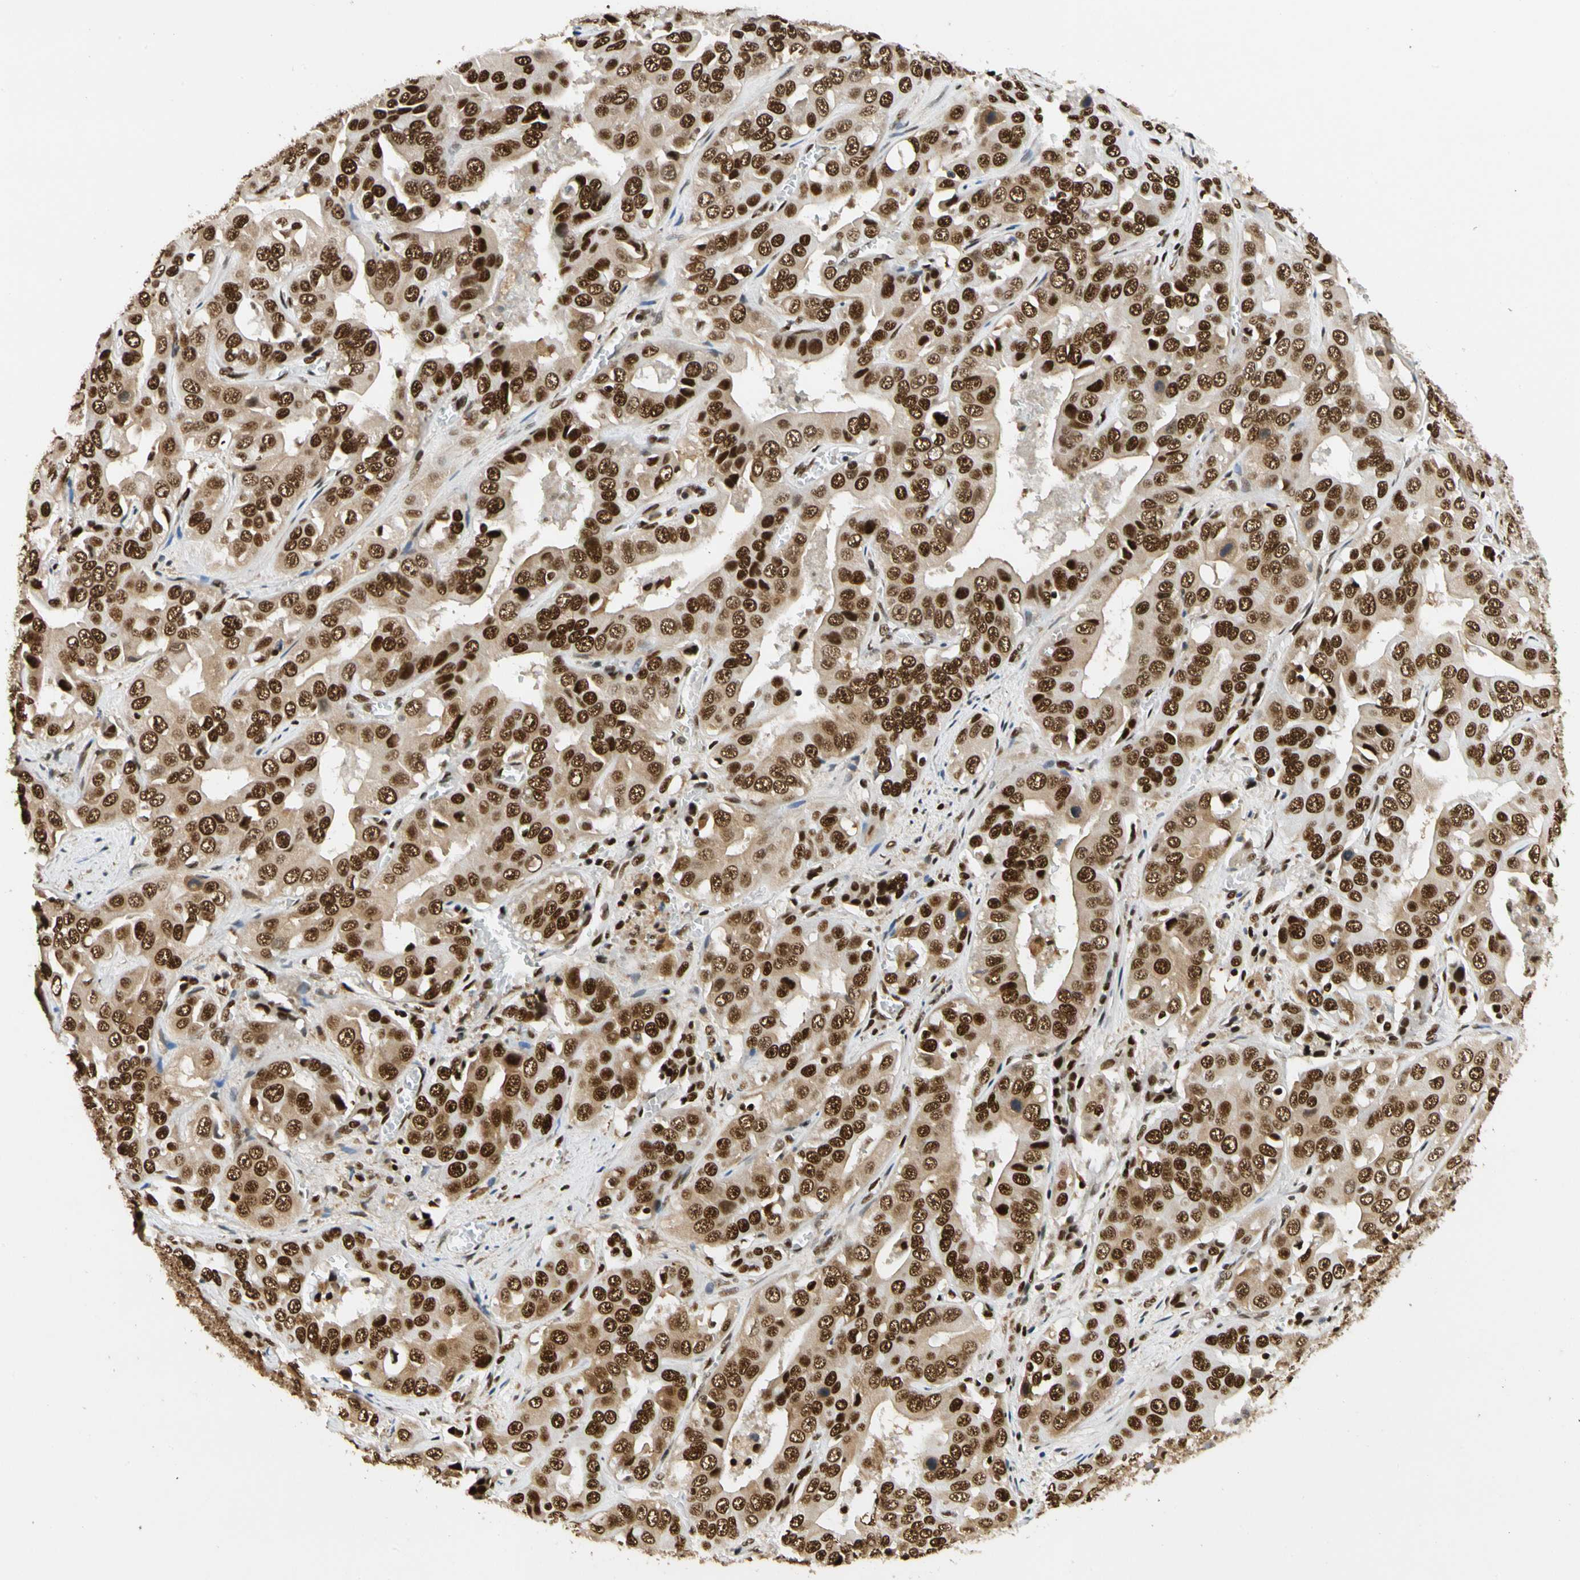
{"staining": {"intensity": "strong", "quantity": ">75%", "location": "cytoplasmic/membranous,nuclear"}, "tissue": "liver cancer", "cell_type": "Tumor cells", "image_type": "cancer", "snomed": [{"axis": "morphology", "description": "Cholangiocarcinoma"}, {"axis": "topography", "description": "Liver"}], "caption": "Human liver cancer stained for a protein (brown) demonstrates strong cytoplasmic/membranous and nuclear positive expression in approximately >75% of tumor cells.", "gene": "CDK12", "patient": {"sex": "female", "age": 52}}